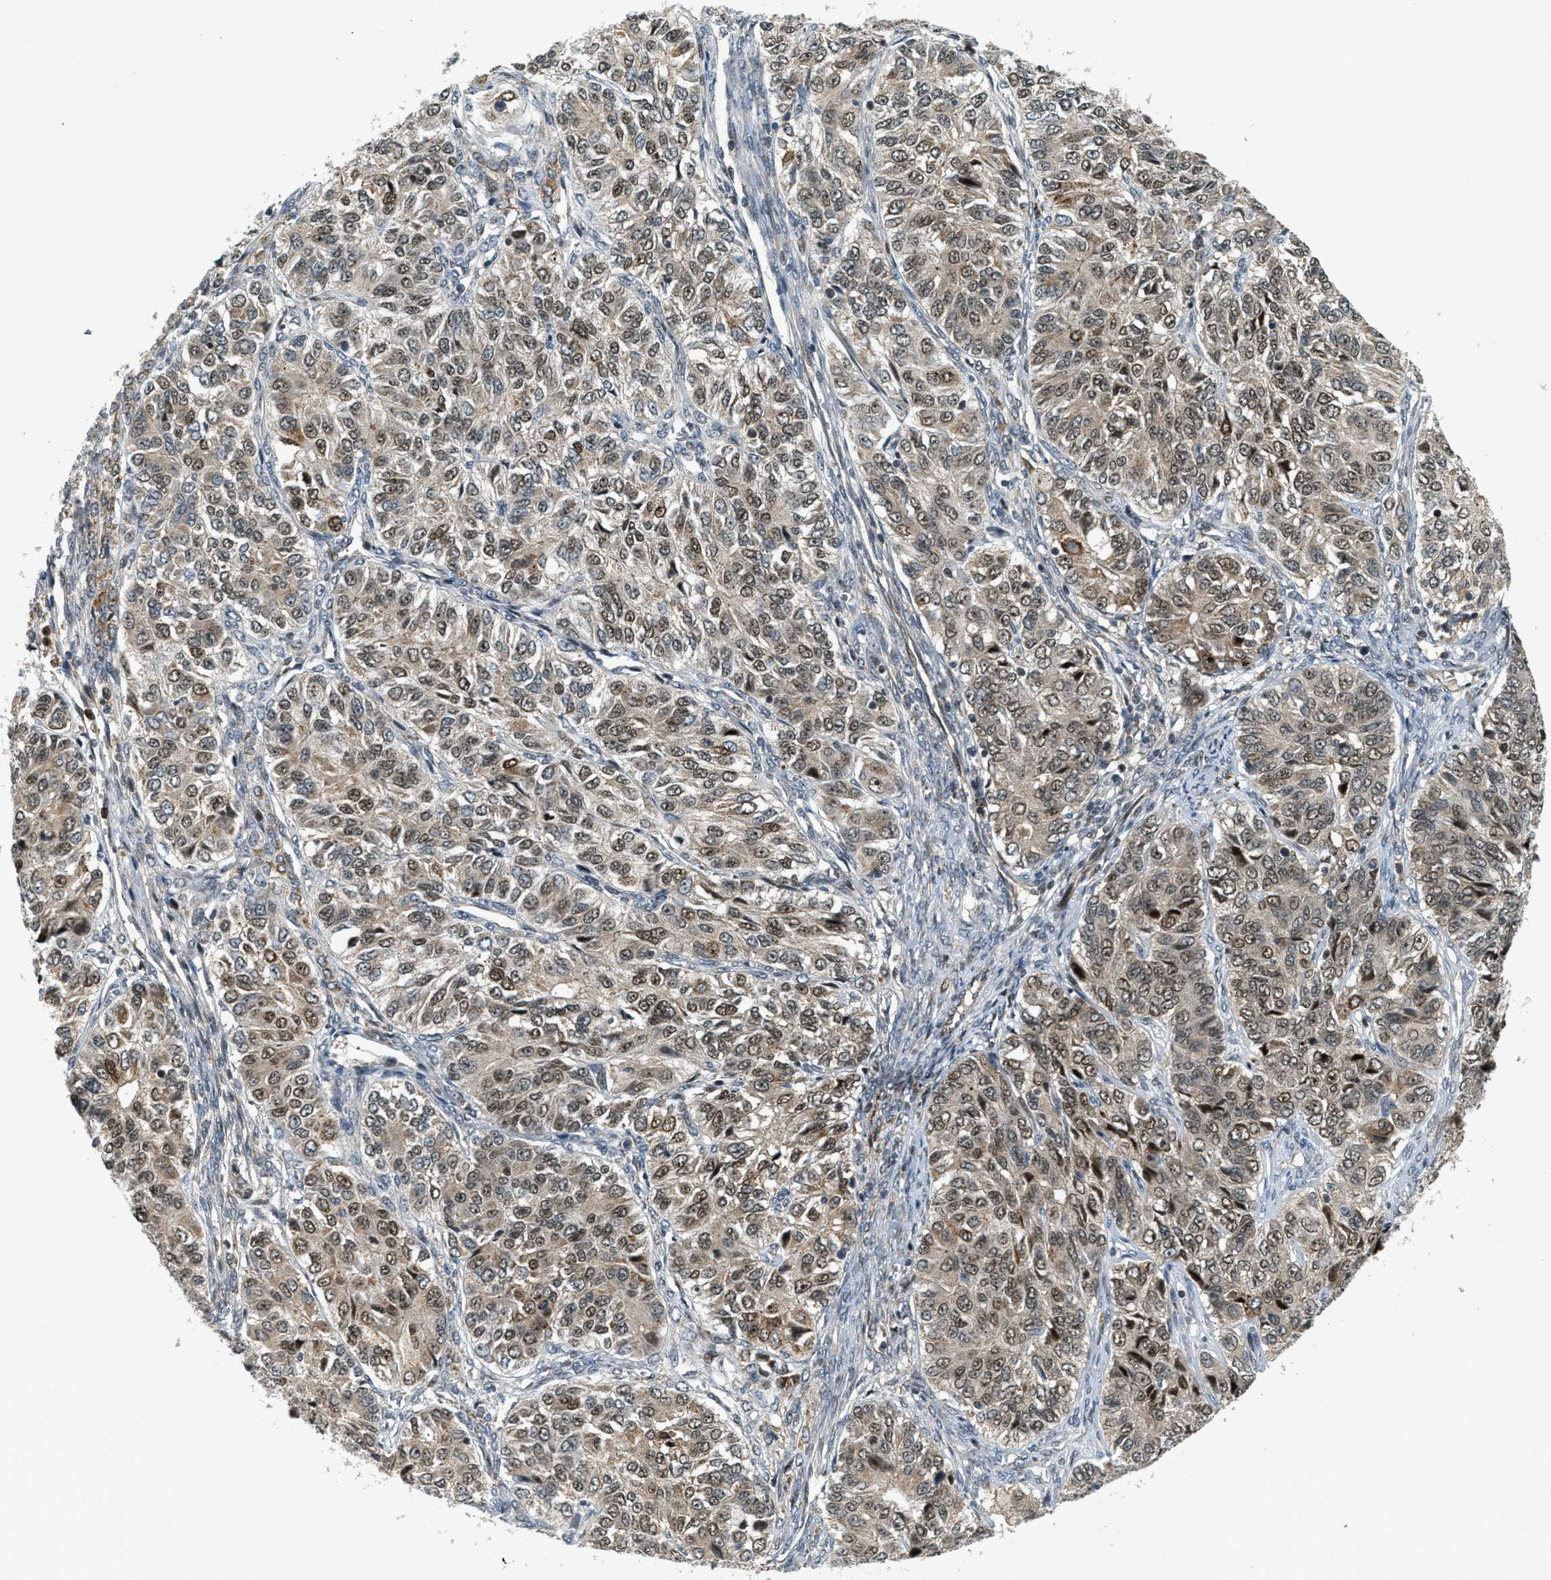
{"staining": {"intensity": "moderate", "quantity": ">75%", "location": "cytoplasmic/membranous,nuclear"}, "tissue": "ovarian cancer", "cell_type": "Tumor cells", "image_type": "cancer", "snomed": [{"axis": "morphology", "description": "Carcinoma, endometroid"}, {"axis": "topography", "description": "Ovary"}], "caption": "Immunohistochemical staining of human ovarian cancer (endometroid carcinoma) demonstrates moderate cytoplasmic/membranous and nuclear protein expression in about >75% of tumor cells. The staining is performed using DAB (3,3'-diaminobenzidine) brown chromogen to label protein expression. The nuclei are counter-stained blue using hematoxylin.", "gene": "TRAPPC14", "patient": {"sex": "female", "age": 51}}